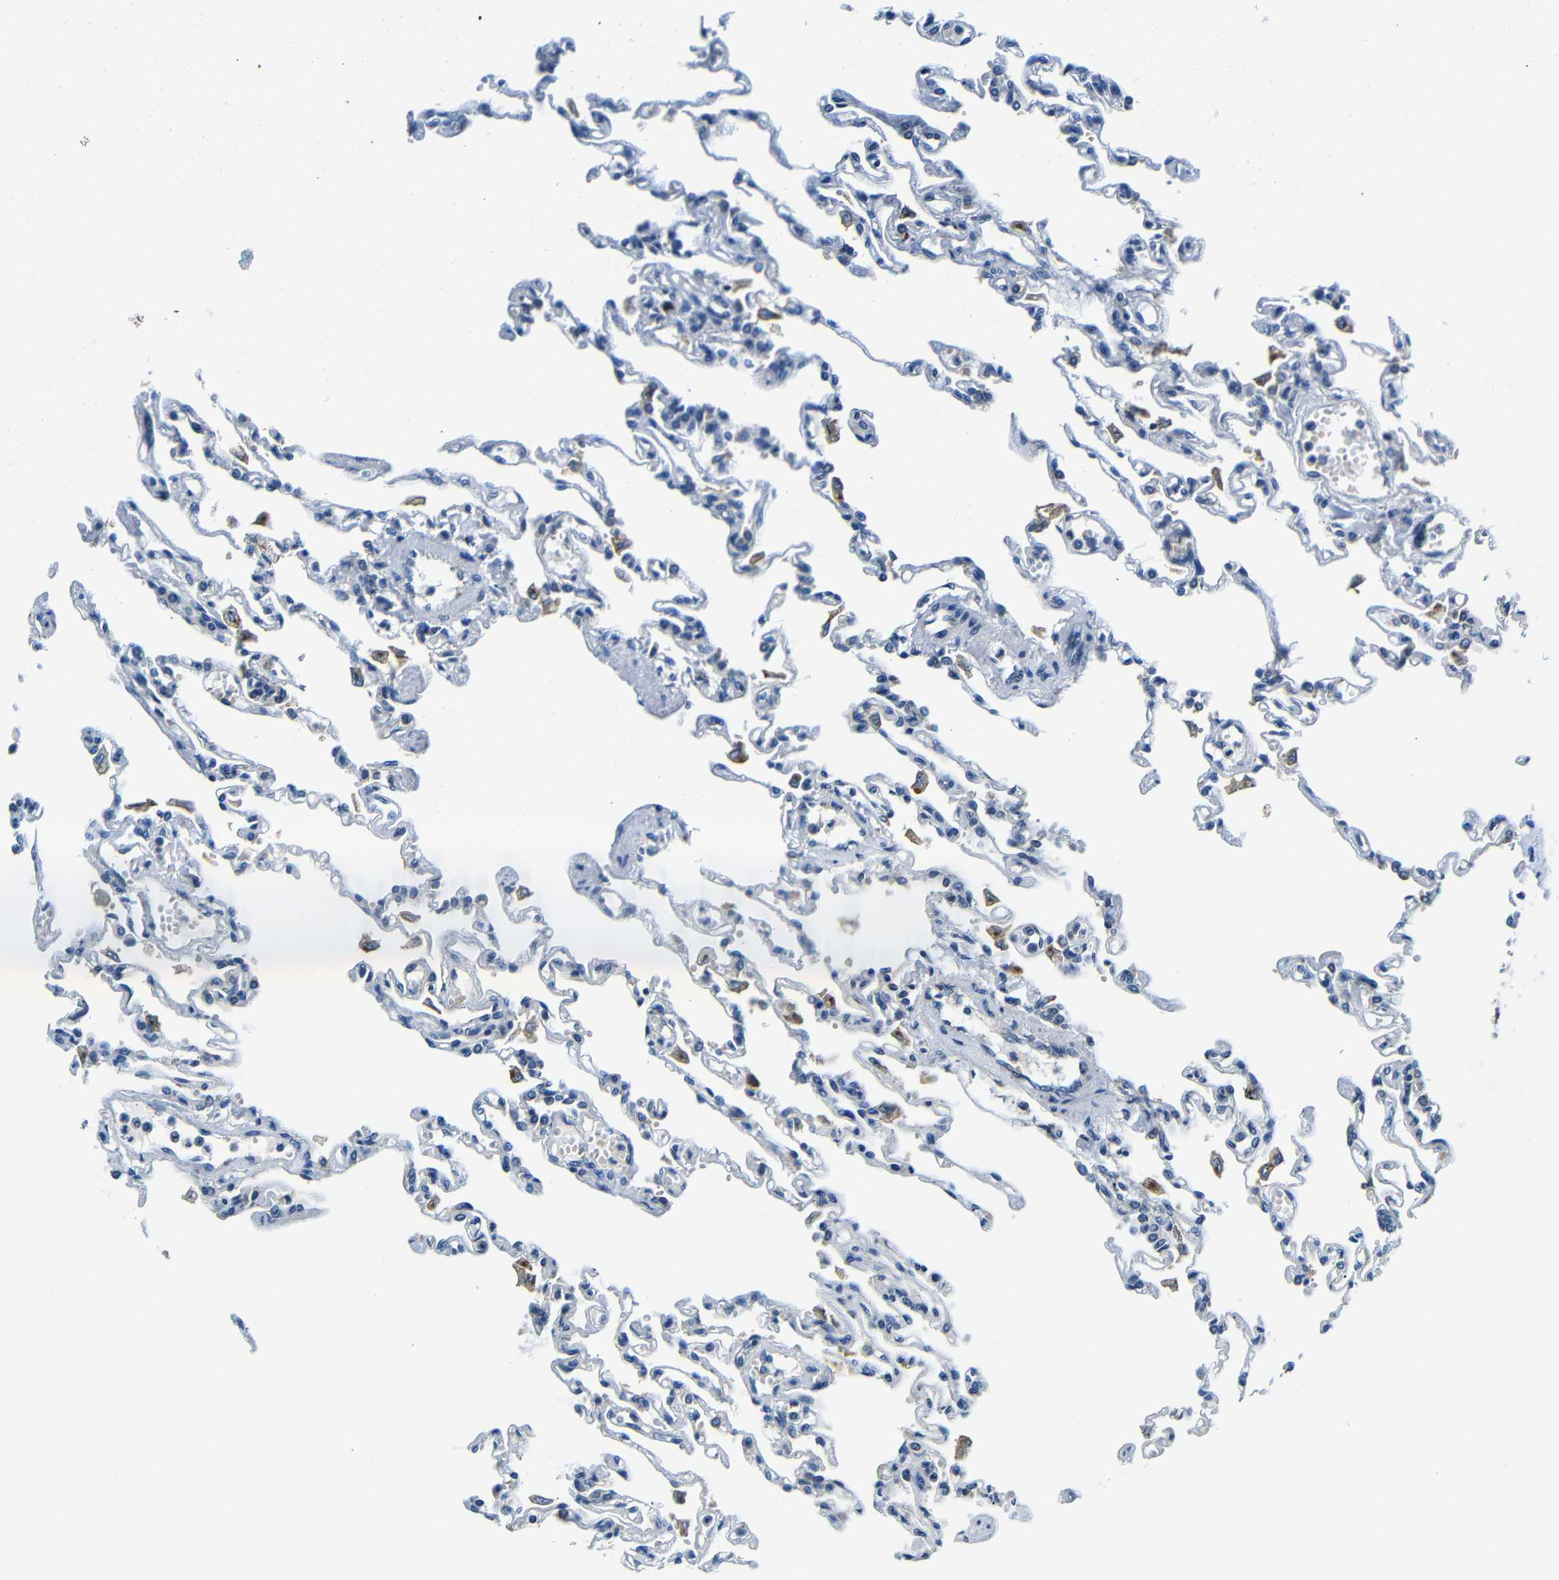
{"staining": {"intensity": "negative", "quantity": "none", "location": "none"}, "tissue": "lung", "cell_type": "Alveolar cells", "image_type": "normal", "snomed": [{"axis": "morphology", "description": "Normal tissue, NOS"}, {"axis": "topography", "description": "Lung"}], "caption": "Human lung stained for a protein using immunohistochemistry (IHC) reveals no staining in alveolar cells.", "gene": "USO1", "patient": {"sex": "male", "age": 21}}